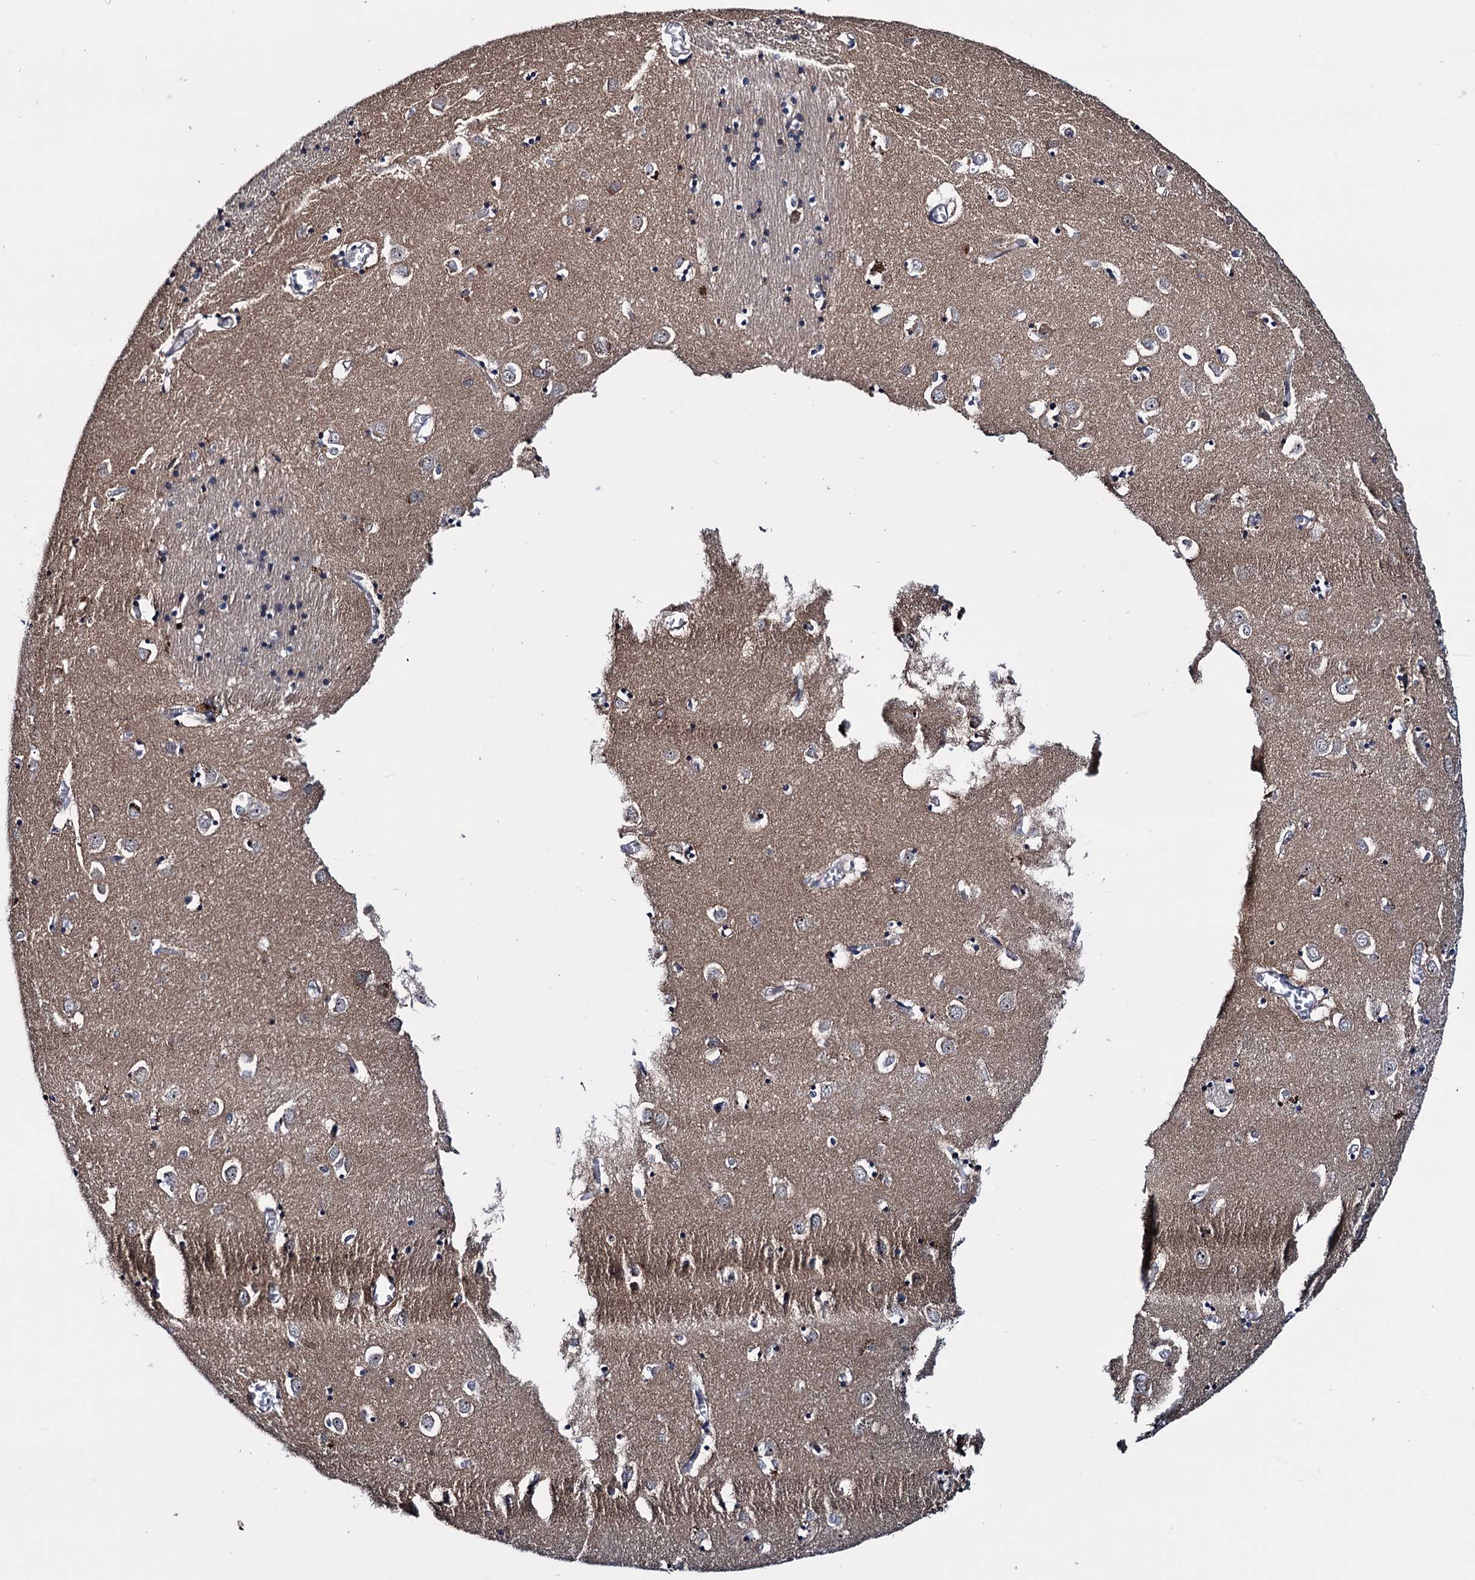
{"staining": {"intensity": "weak", "quantity": "<25%", "location": "cytoplasmic/membranous"}, "tissue": "caudate", "cell_type": "Glial cells", "image_type": "normal", "snomed": [{"axis": "morphology", "description": "Normal tissue, NOS"}, {"axis": "topography", "description": "Lateral ventricle wall"}], "caption": "An immunohistochemistry (IHC) micrograph of normal caudate is shown. There is no staining in glial cells of caudate.", "gene": "EYA4", "patient": {"sex": "male", "age": 70}}